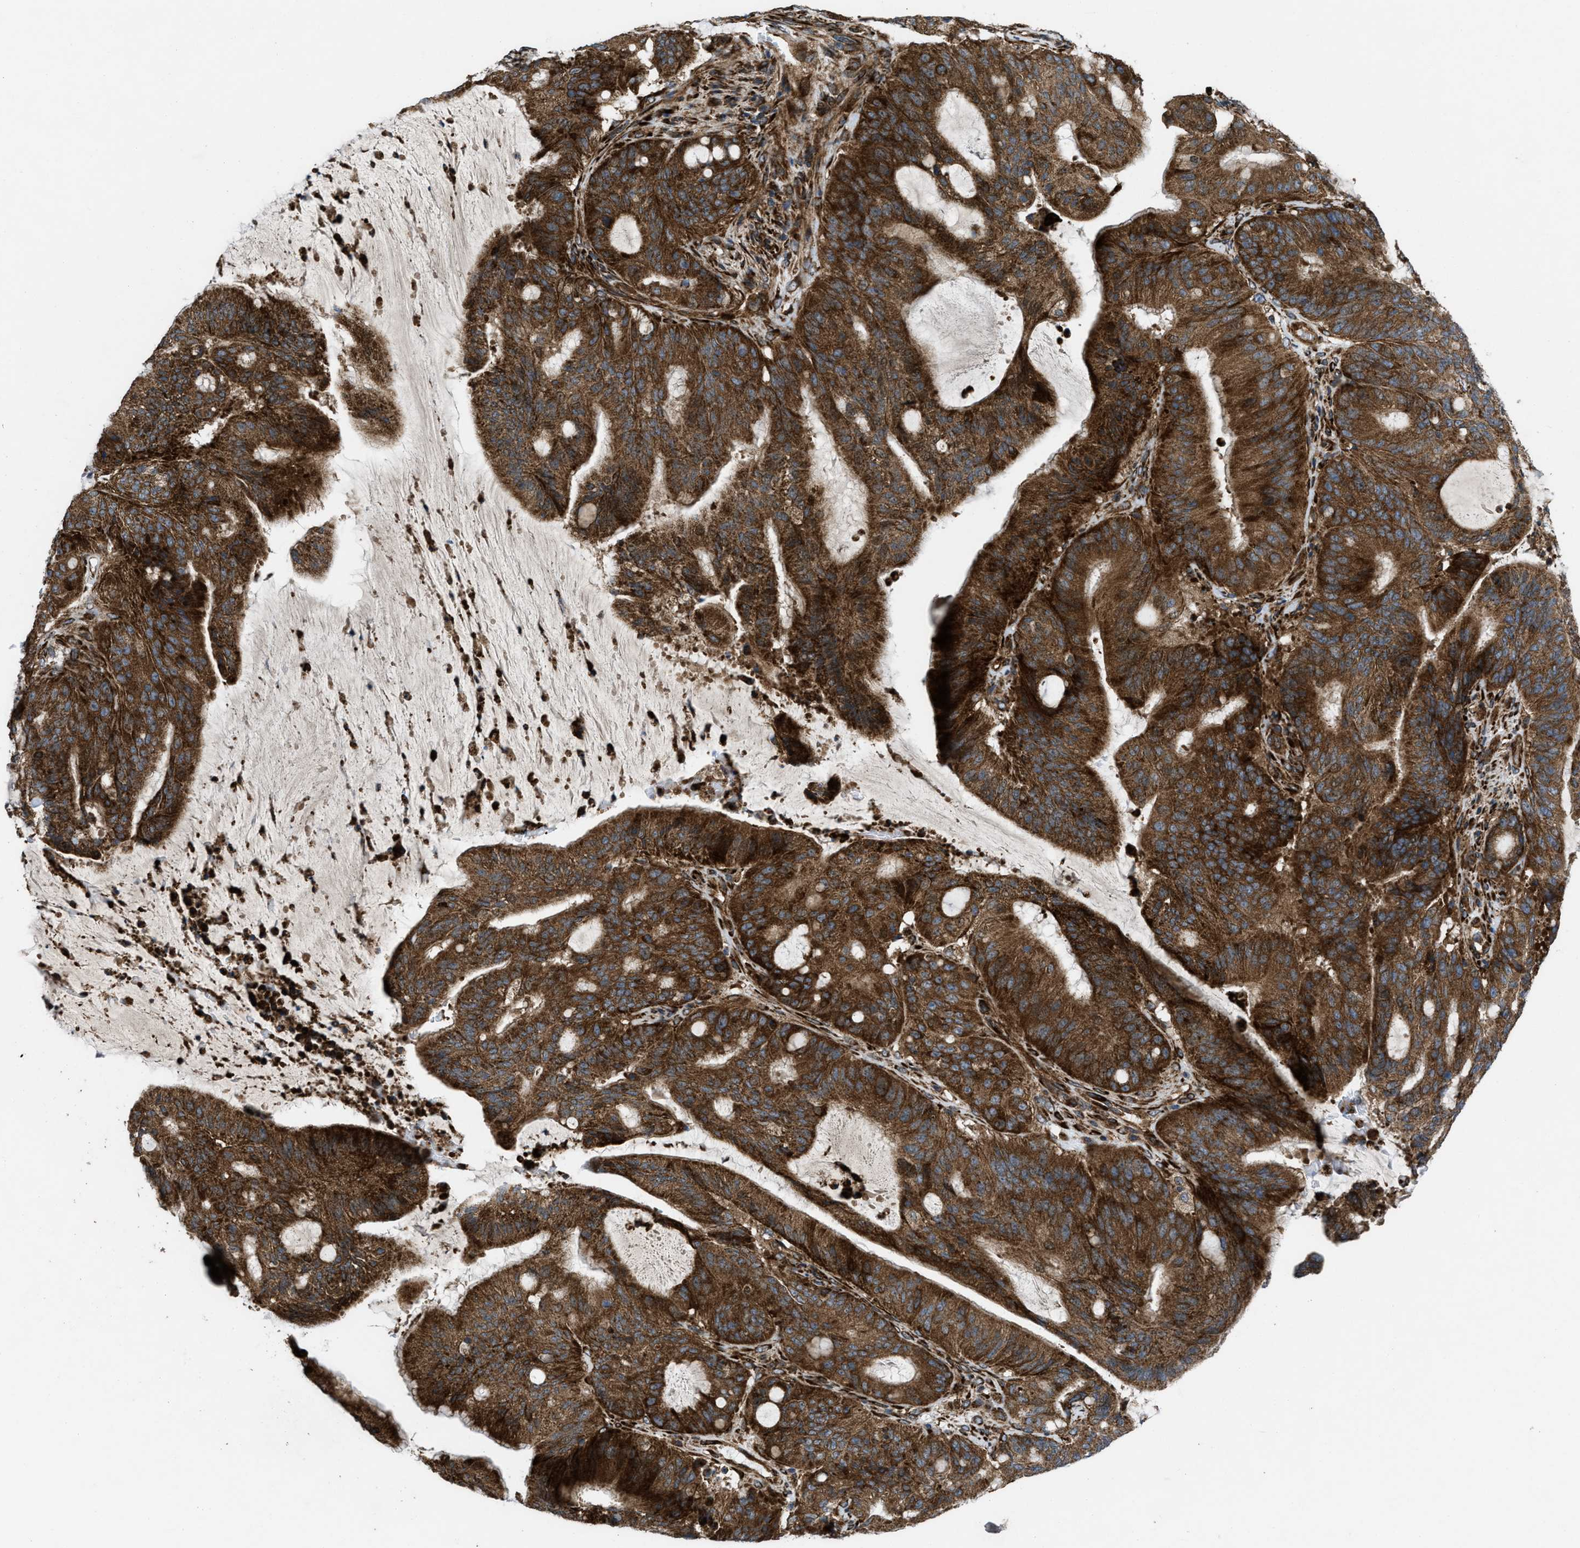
{"staining": {"intensity": "strong", "quantity": ">75%", "location": "cytoplasmic/membranous"}, "tissue": "liver cancer", "cell_type": "Tumor cells", "image_type": "cancer", "snomed": [{"axis": "morphology", "description": "Normal tissue, NOS"}, {"axis": "morphology", "description": "Cholangiocarcinoma"}, {"axis": "topography", "description": "Liver"}, {"axis": "topography", "description": "Peripheral nerve tissue"}], "caption": "An image of liver cancer (cholangiocarcinoma) stained for a protein demonstrates strong cytoplasmic/membranous brown staining in tumor cells. (DAB (3,3'-diaminobenzidine) = brown stain, brightfield microscopy at high magnification).", "gene": "PER3", "patient": {"sex": "female", "age": 73}}